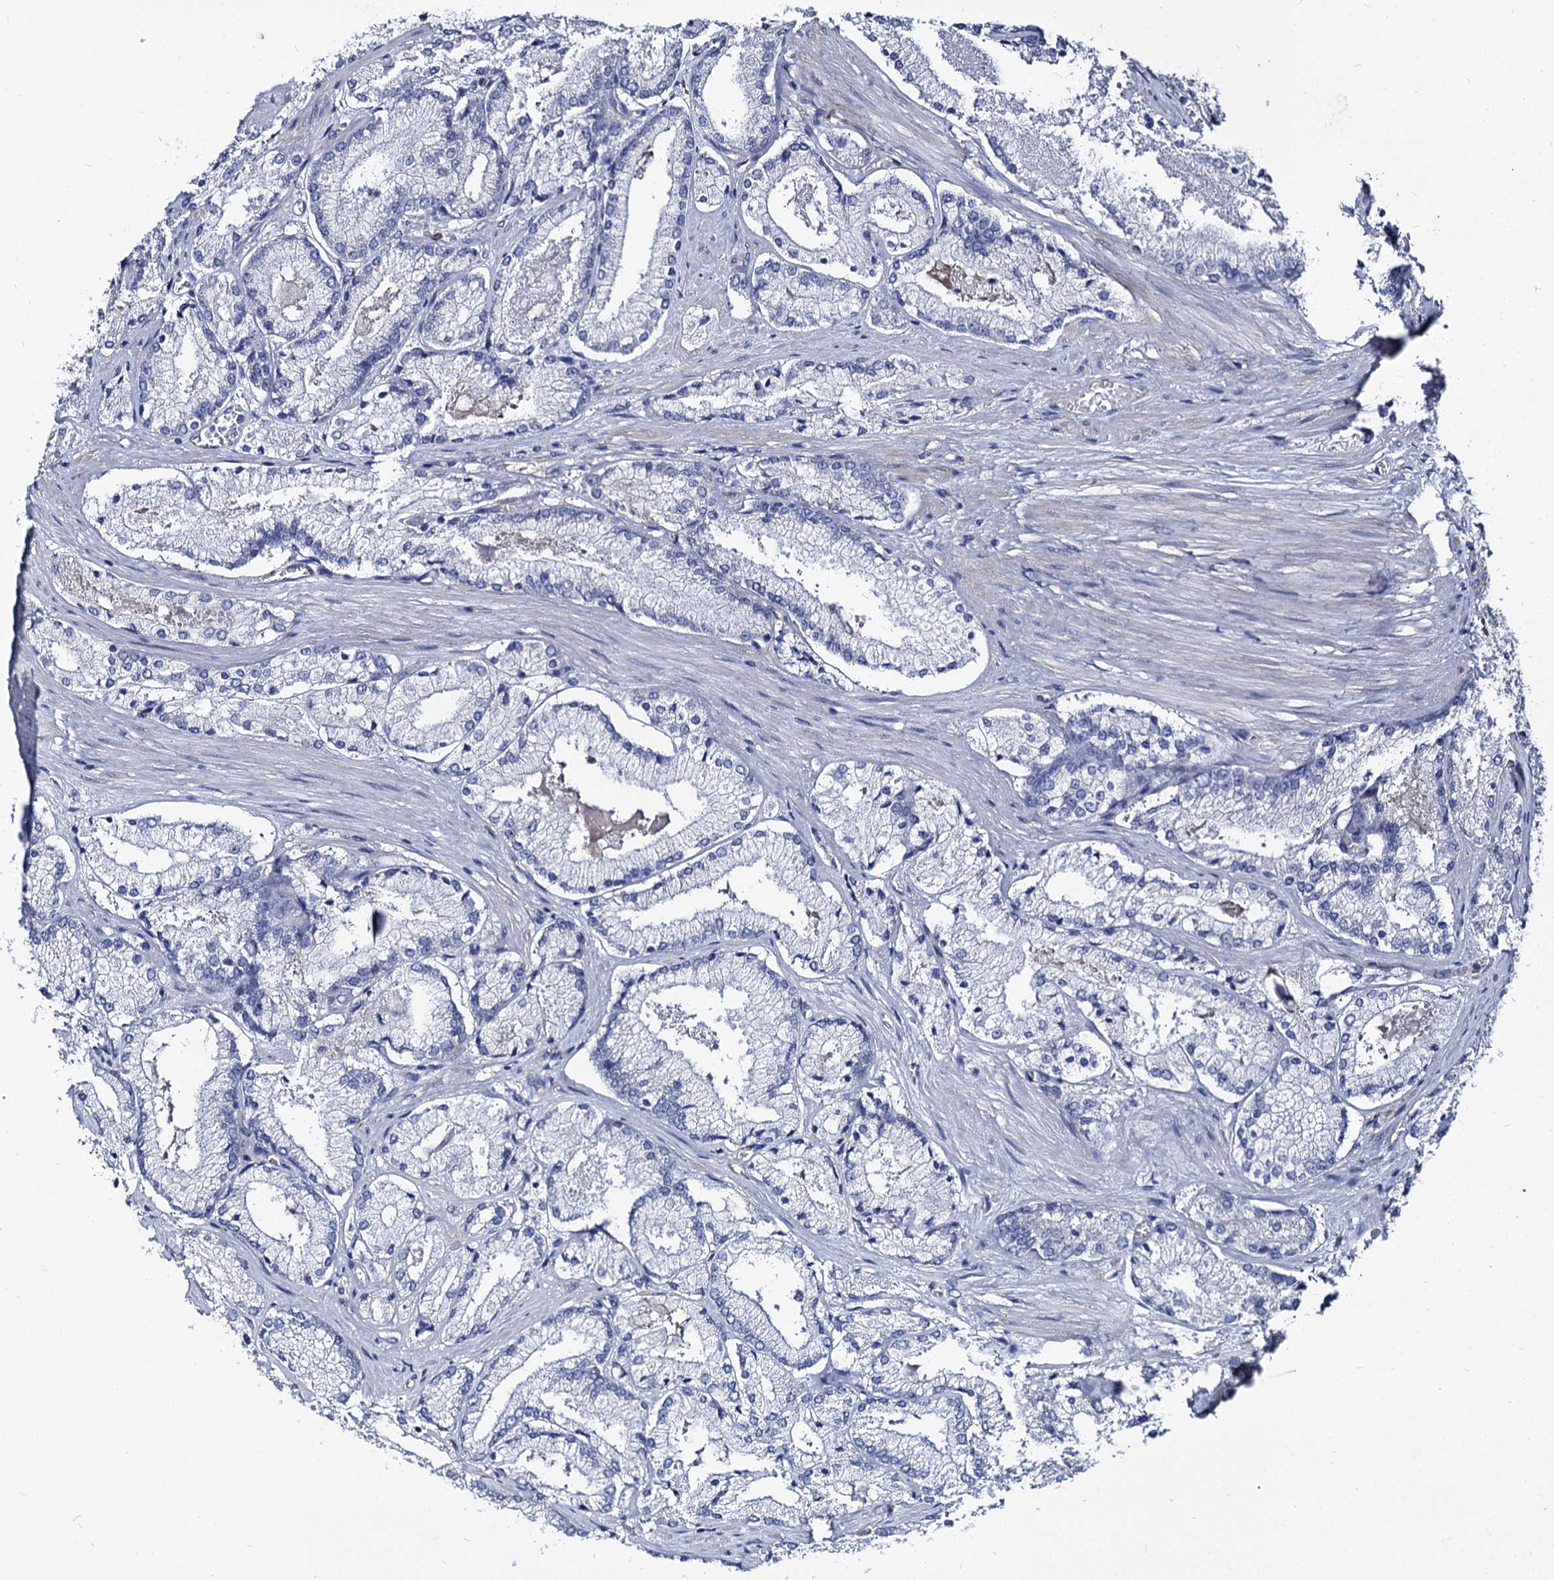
{"staining": {"intensity": "negative", "quantity": "none", "location": "none"}, "tissue": "prostate cancer", "cell_type": "Tumor cells", "image_type": "cancer", "snomed": [{"axis": "morphology", "description": "Adenocarcinoma, Low grade"}, {"axis": "topography", "description": "Prostate"}], "caption": "Immunohistochemical staining of human prostate cancer shows no significant staining in tumor cells.", "gene": "CBFB", "patient": {"sex": "male", "age": 74}}